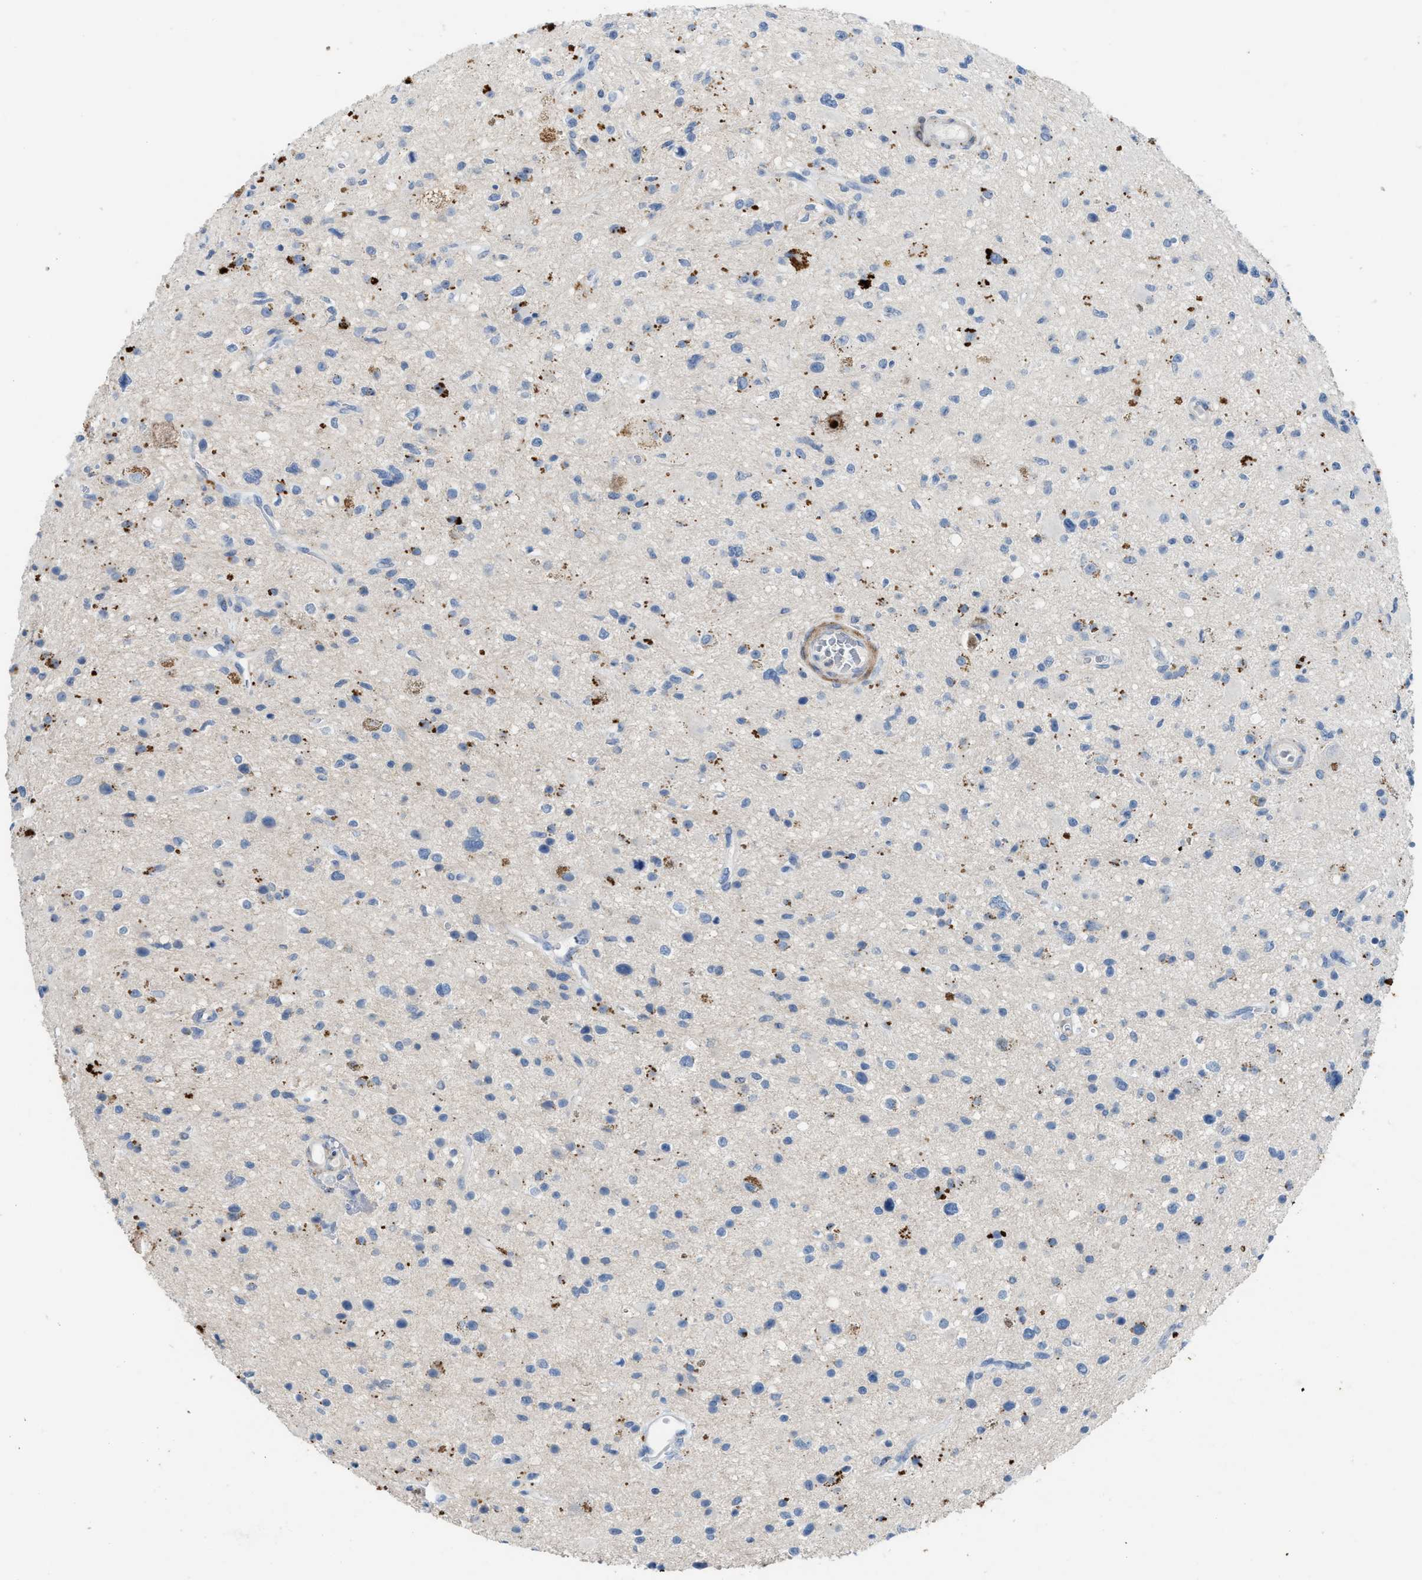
{"staining": {"intensity": "negative", "quantity": "none", "location": "none"}, "tissue": "glioma", "cell_type": "Tumor cells", "image_type": "cancer", "snomed": [{"axis": "morphology", "description": "Glioma, malignant, High grade"}, {"axis": "topography", "description": "Brain"}], "caption": "Immunohistochemistry micrograph of neoplastic tissue: malignant glioma (high-grade) stained with DAB (3,3'-diaminobenzidine) shows no significant protein expression in tumor cells.", "gene": "SLC5A5", "patient": {"sex": "male", "age": 33}}